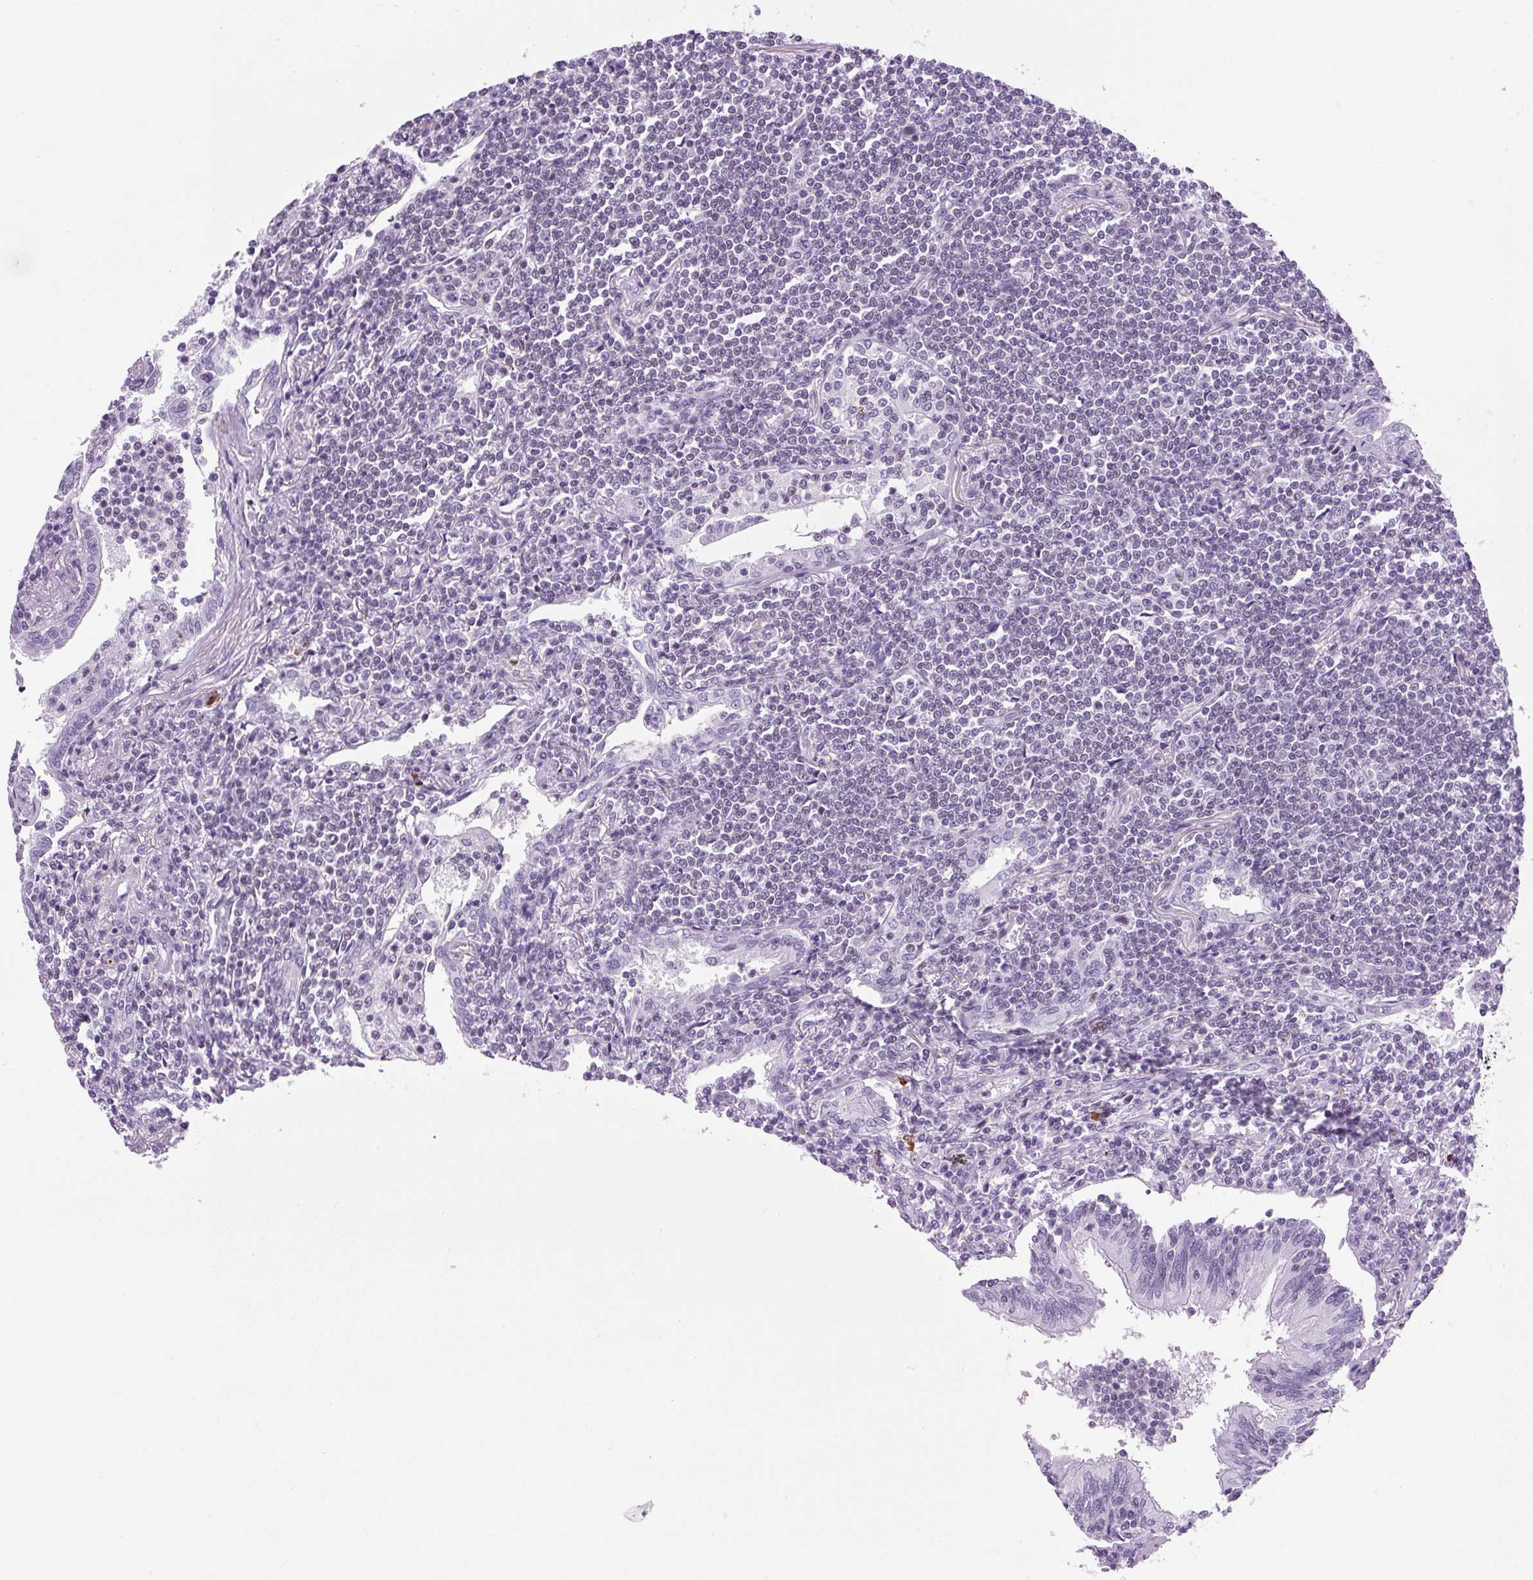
{"staining": {"intensity": "negative", "quantity": "none", "location": "none"}, "tissue": "lymphoma", "cell_type": "Tumor cells", "image_type": "cancer", "snomed": [{"axis": "morphology", "description": "Malignant lymphoma, non-Hodgkin's type, Low grade"}, {"axis": "topography", "description": "Lung"}], "caption": "IHC image of neoplastic tissue: lymphoma stained with DAB exhibits no significant protein positivity in tumor cells.", "gene": "VPREB1", "patient": {"sex": "female", "age": 71}}